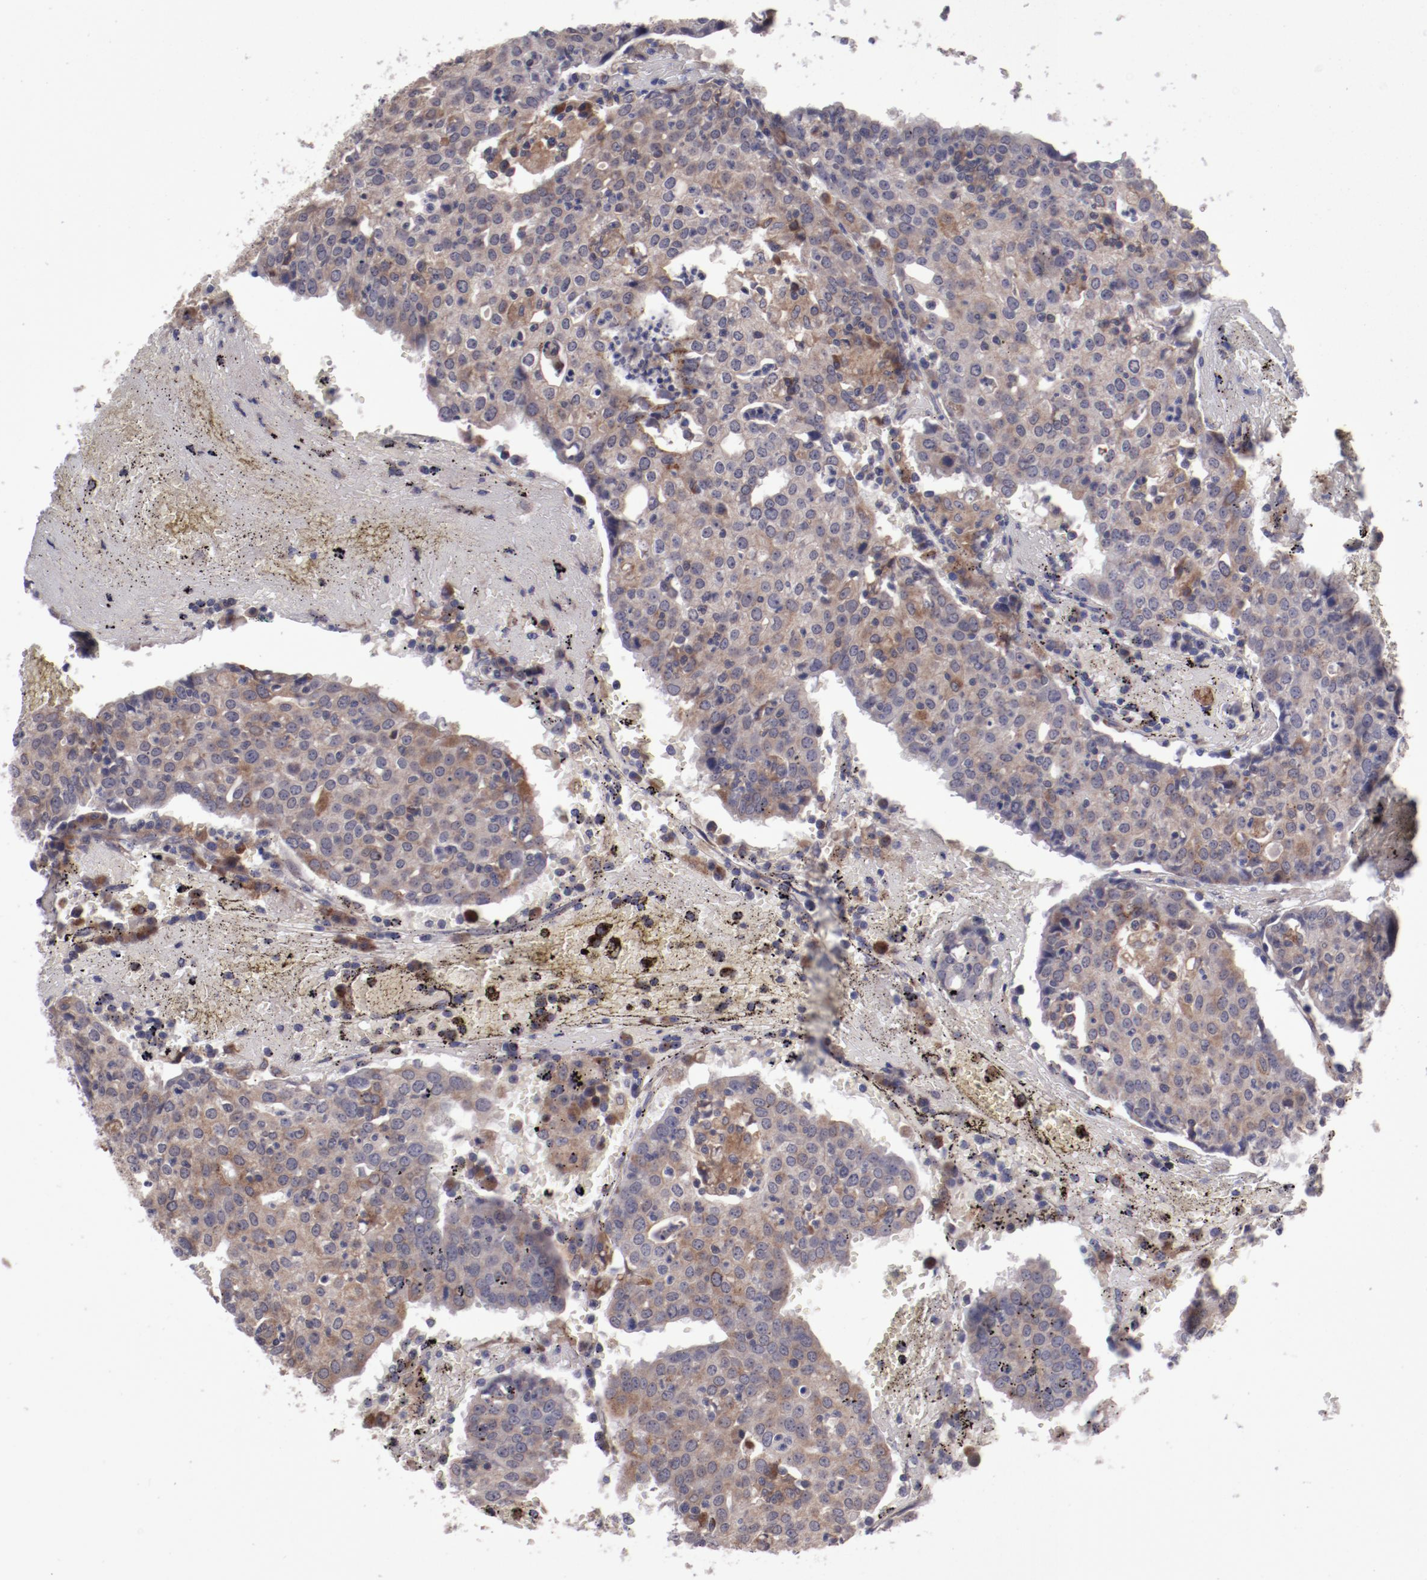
{"staining": {"intensity": "weak", "quantity": ">75%", "location": "cytoplasmic/membranous"}, "tissue": "head and neck cancer", "cell_type": "Tumor cells", "image_type": "cancer", "snomed": [{"axis": "morphology", "description": "Adenocarcinoma, NOS"}, {"axis": "topography", "description": "Salivary gland"}, {"axis": "topography", "description": "Head-Neck"}], "caption": "Brown immunohistochemical staining in human head and neck adenocarcinoma reveals weak cytoplasmic/membranous staining in approximately >75% of tumor cells. (DAB (3,3'-diaminobenzidine) IHC, brown staining for protein, blue staining for nuclei).", "gene": "IL12A", "patient": {"sex": "female", "age": 65}}